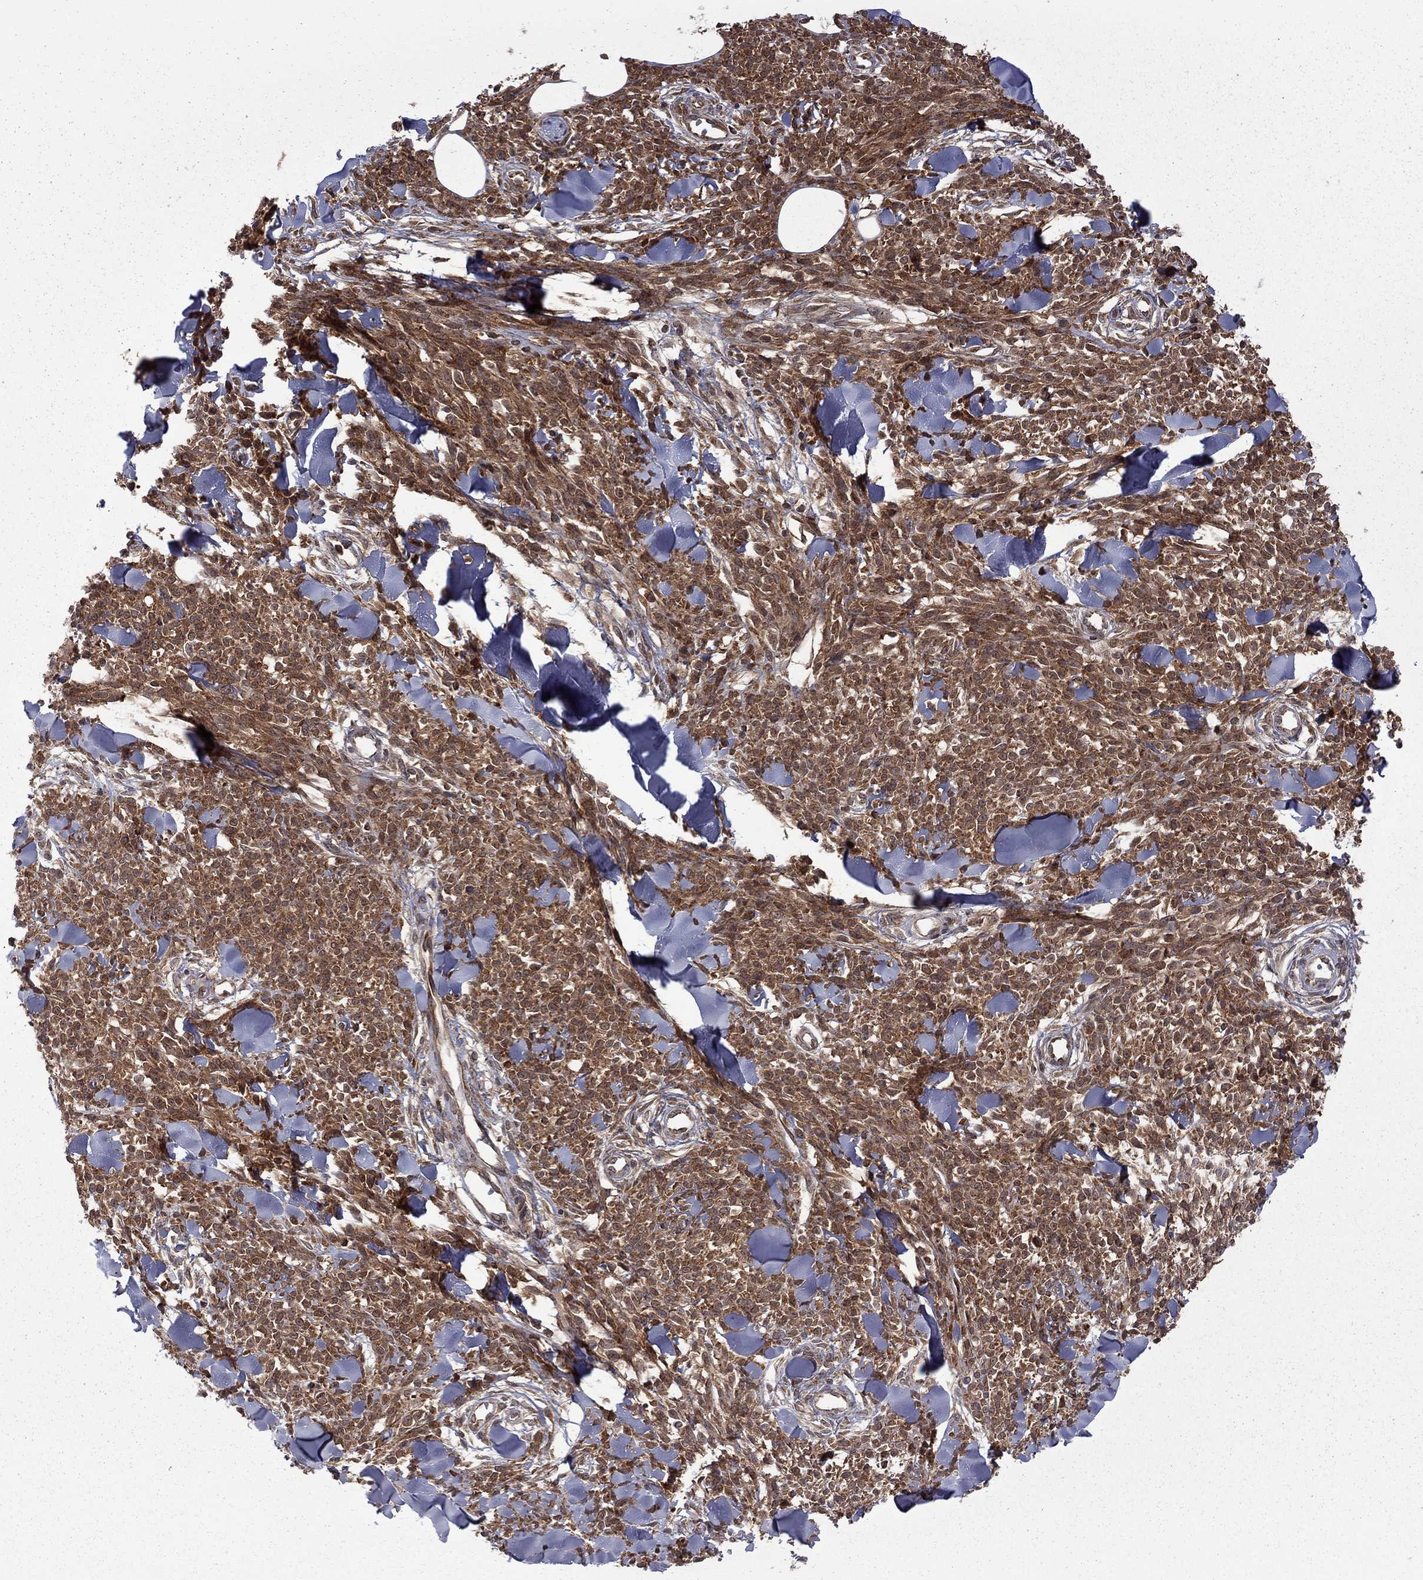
{"staining": {"intensity": "strong", "quantity": ">75%", "location": "cytoplasmic/membranous"}, "tissue": "melanoma", "cell_type": "Tumor cells", "image_type": "cancer", "snomed": [{"axis": "morphology", "description": "Malignant melanoma, NOS"}, {"axis": "topography", "description": "Skin"}, {"axis": "topography", "description": "Skin of trunk"}], "caption": "Human malignant melanoma stained with a brown dye reveals strong cytoplasmic/membranous positive staining in about >75% of tumor cells.", "gene": "NAA50", "patient": {"sex": "male", "age": 74}}